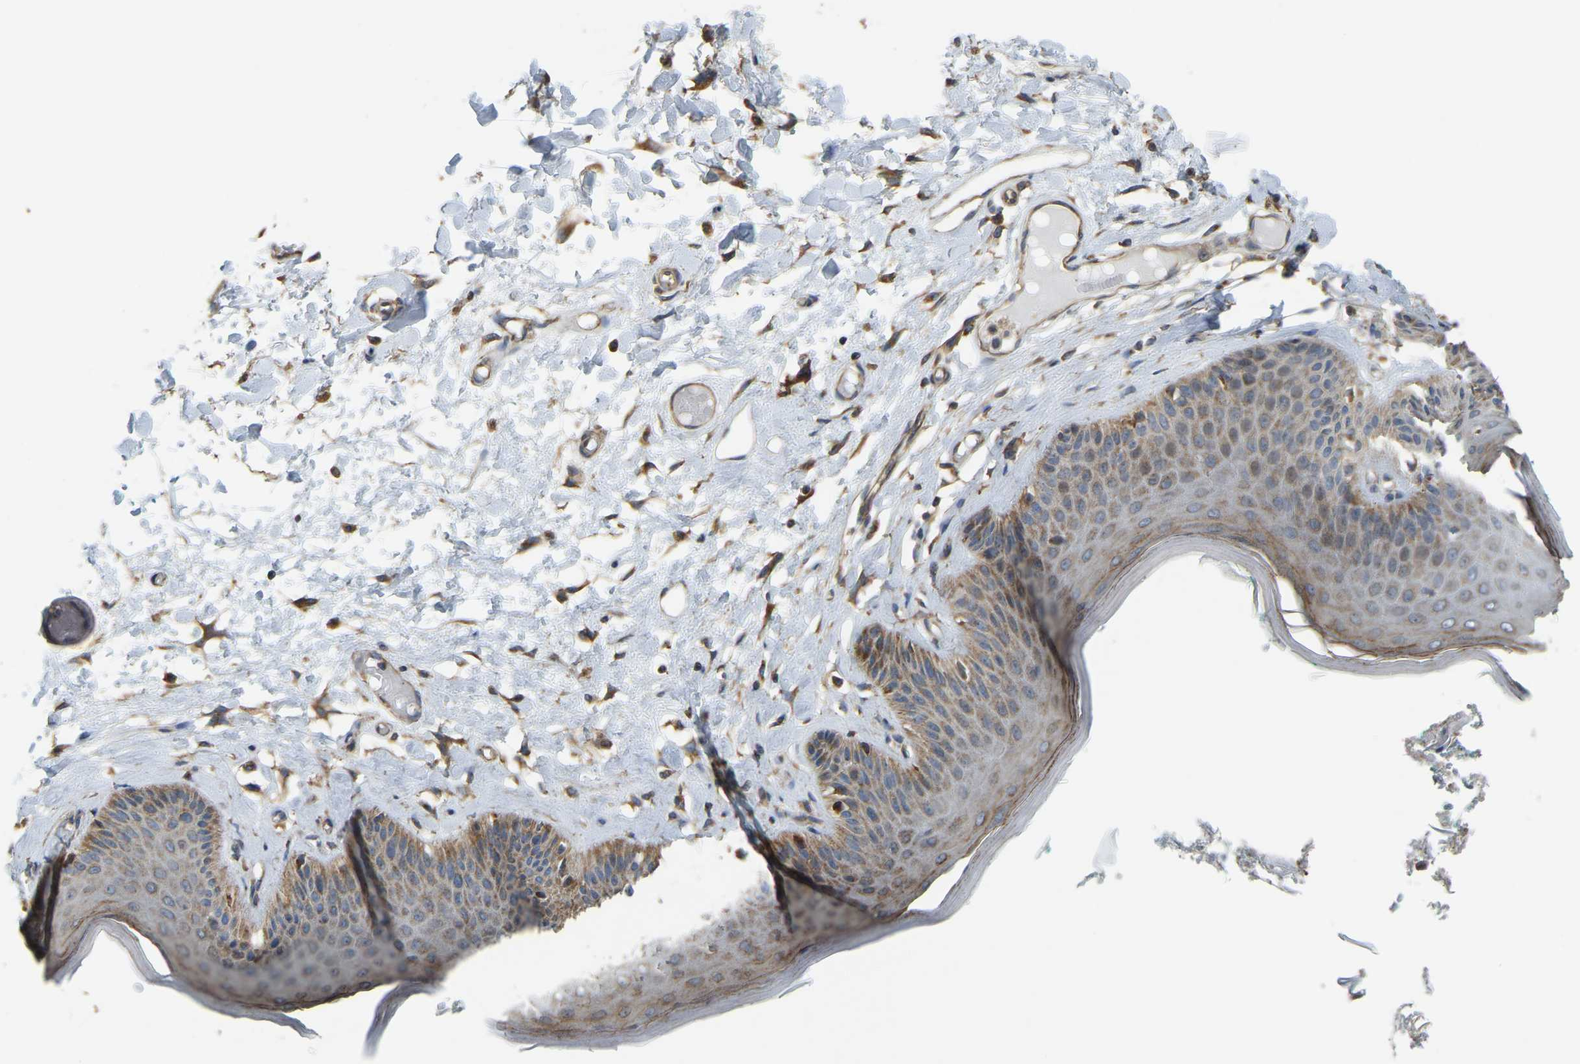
{"staining": {"intensity": "moderate", "quantity": ">75%", "location": "cytoplasmic/membranous"}, "tissue": "skin", "cell_type": "Epidermal cells", "image_type": "normal", "snomed": [{"axis": "morphology", "description": "Normal tissue, NOS"}, {"axis": "topography", "description": "Vulva"}], "caption": "This is a micrograph of immunohistochemistry staining of benign skin, which shows moderate positivity in the cytoplasmic/membranous of epidermal cells.", "gene": "PSMD7", "patient": {"sex": "female", "age": 73}}